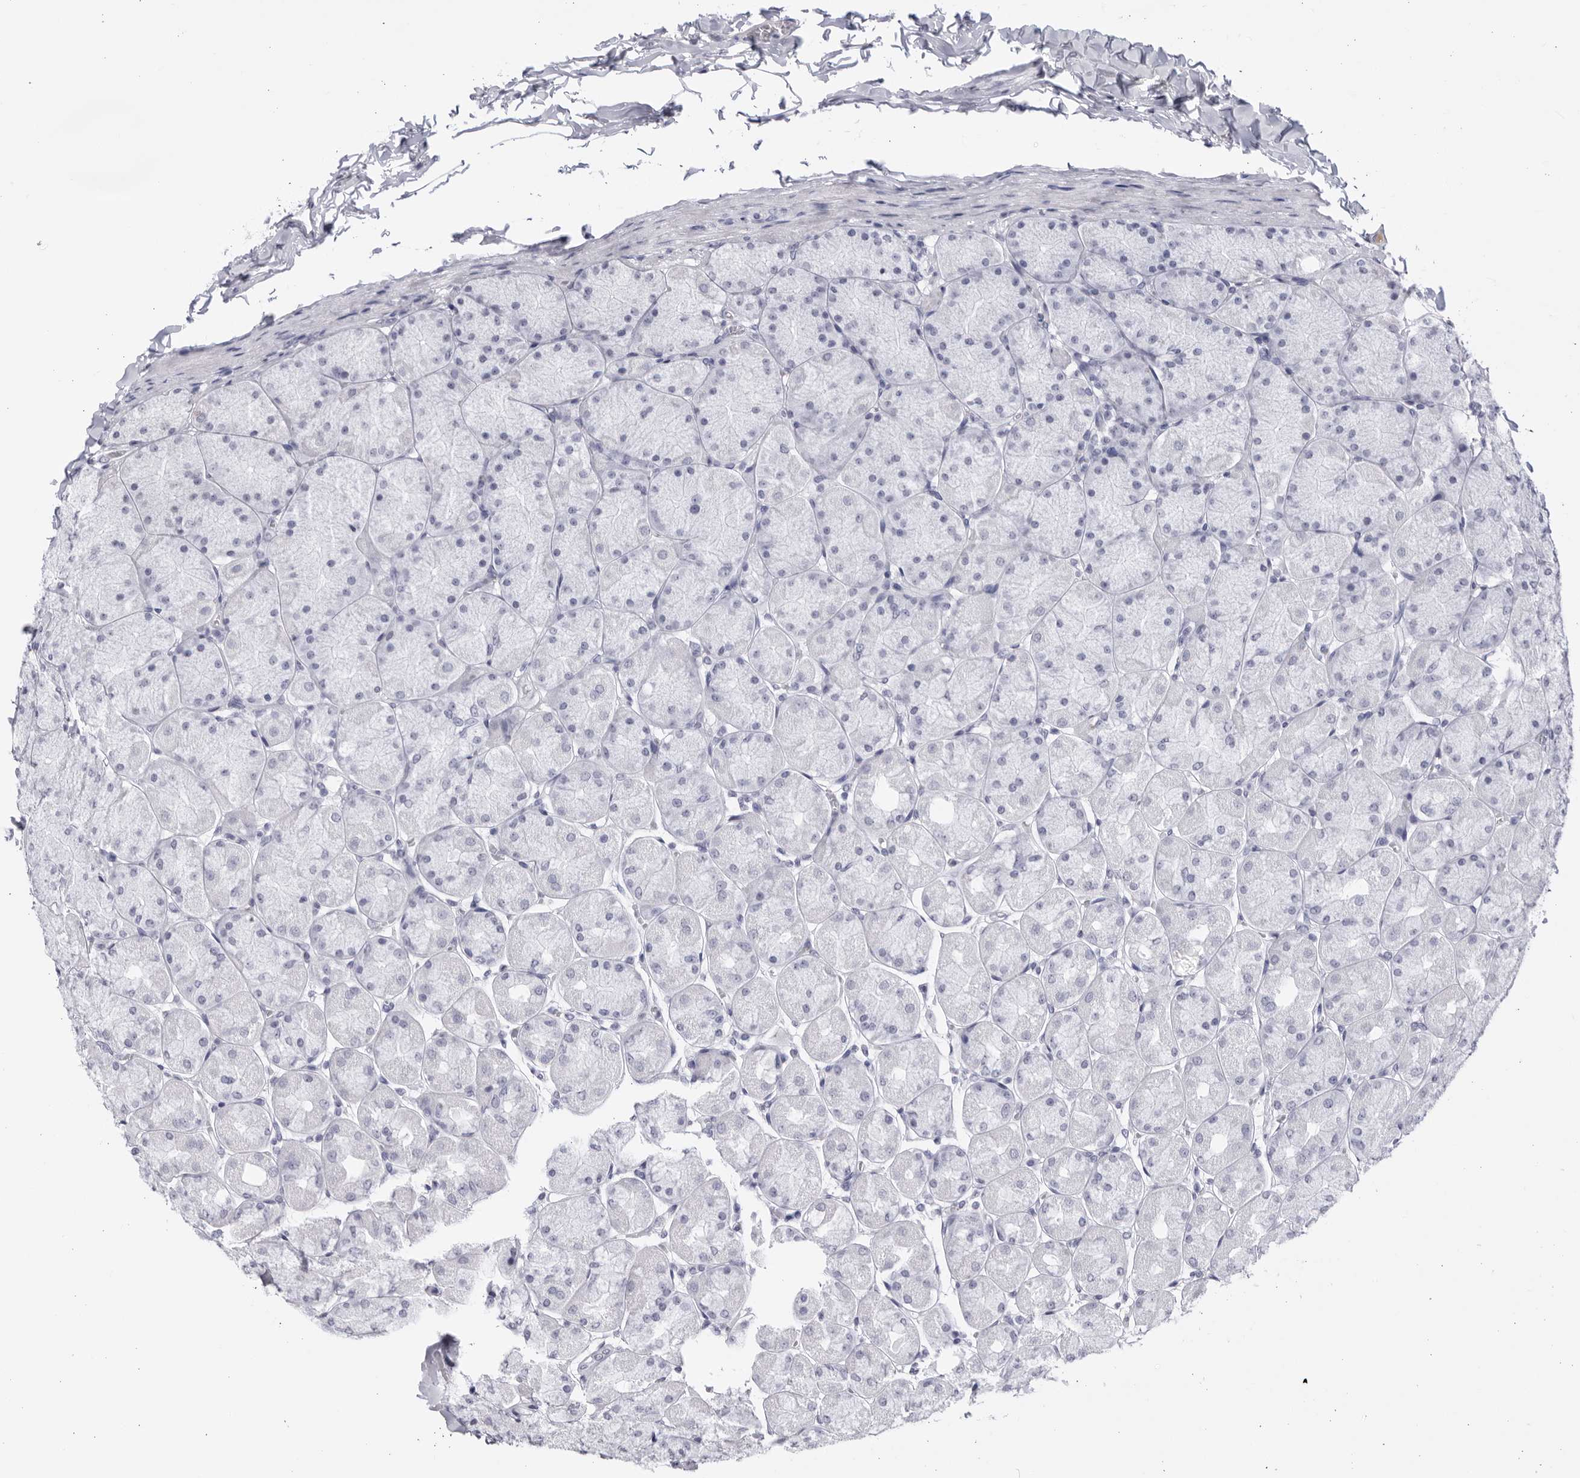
{"staining": {"intensity": "negative", "quantity": "none", "location": "none"}, "tissue": "stomach", "cell_type": "Glandular cells", "image_type": "normal", "snomed": [{"axis": "morphology", "description": "Normal tissue, NOS"}, {"axis": "topography", "description": "Stomach, upper"}], "caption": "An image of stomach stained for a protein demonstrates no brown staining in glandular cells.", "gene": "CNBD1", "patient": {"sex": "female", "age": 56}}